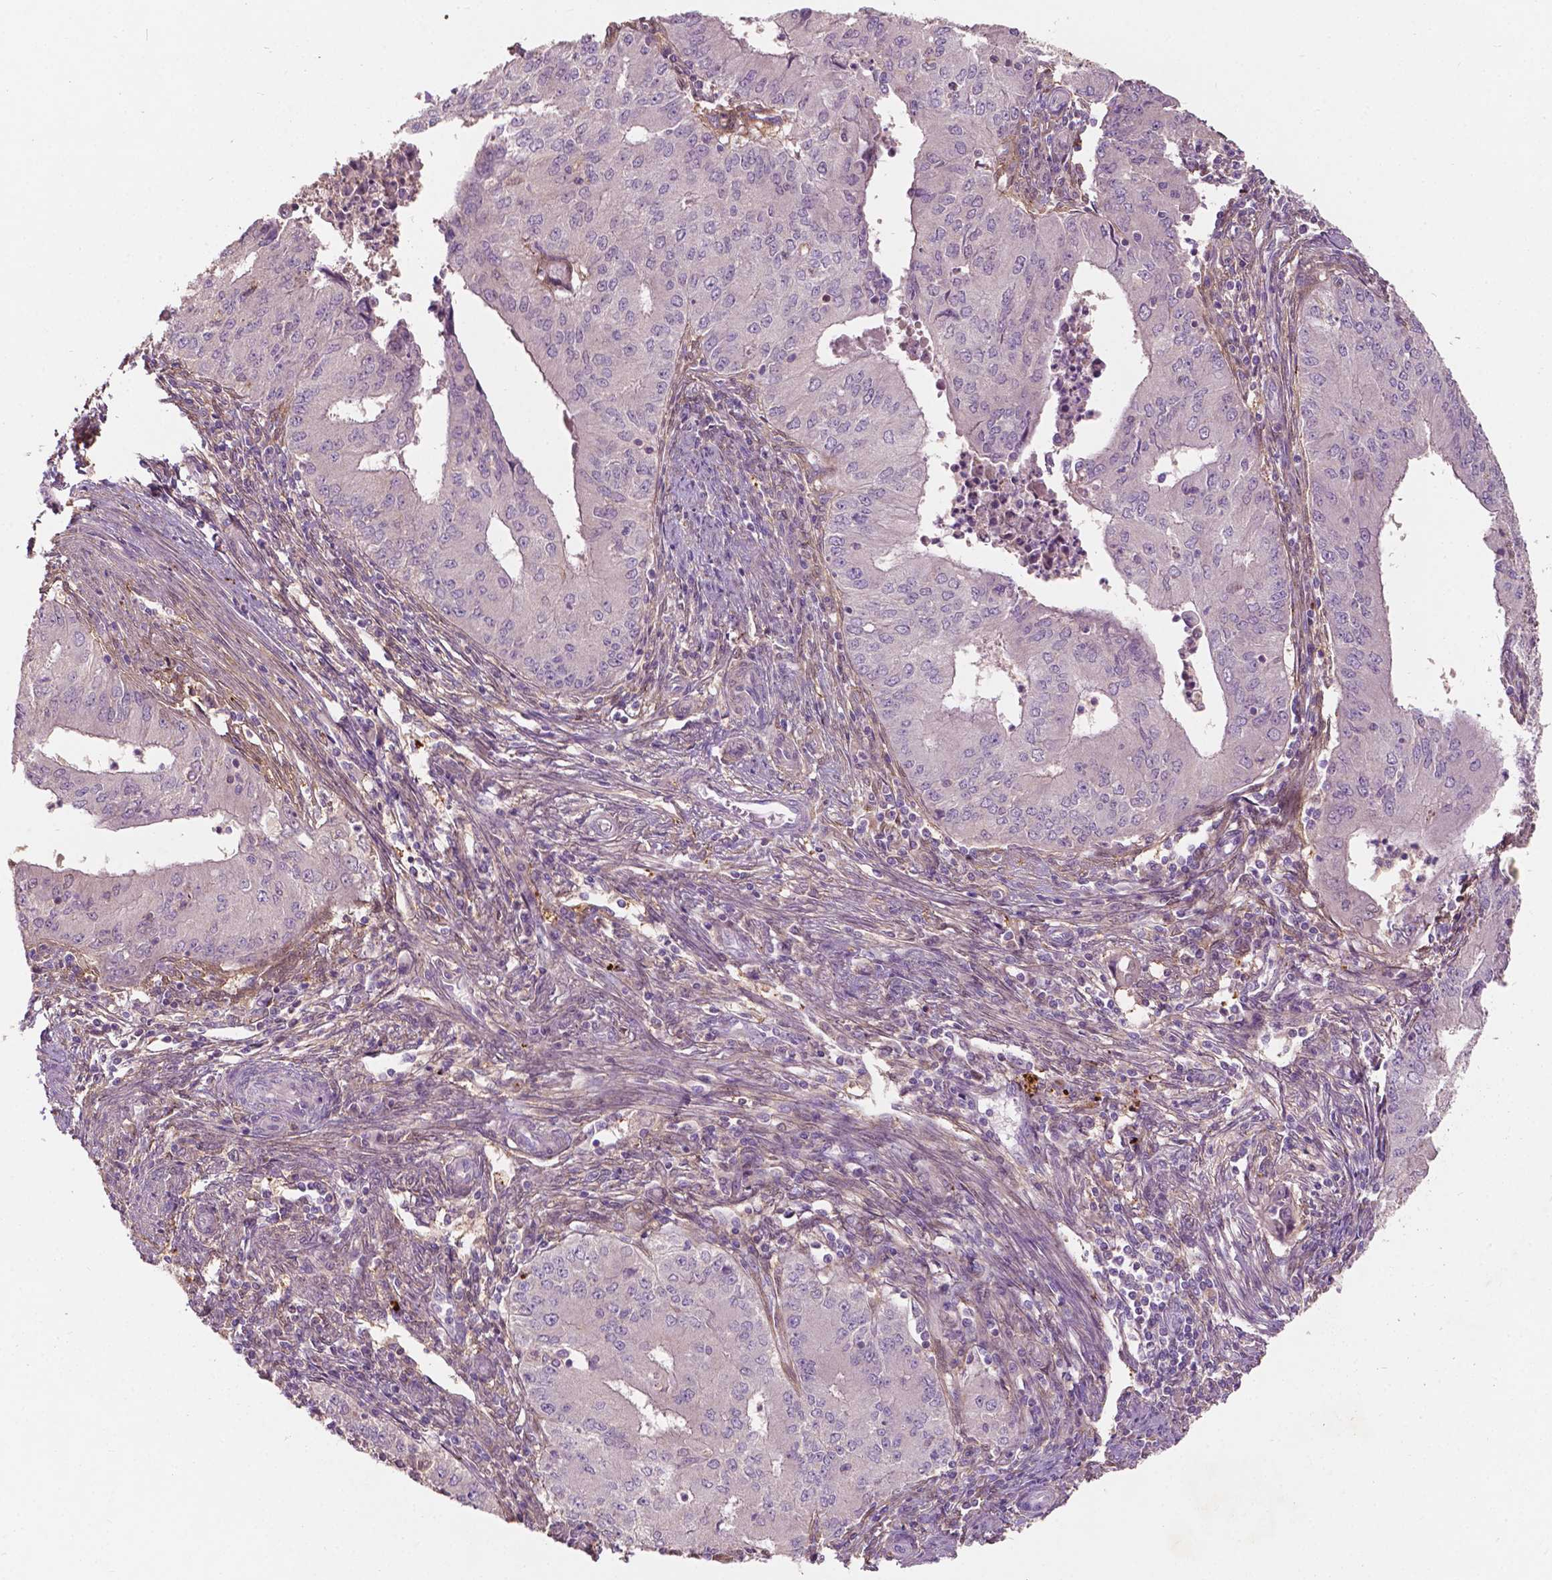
{"staining": {"intensity": "negative", "quantity": "none", "location": "none"}, "tissue": "endometrial cancer", "cell_type": "Tumor cells", "image_type": "cancer", "snomed": [{"axis": "morphology", "description": "Adenocarcinoma, NOS"}, {"axis": "topography", "description": "Endometrium"}], "caption": "Immunohistochemical staining of human endometrial cancer demonstrates no significant expression in tumor cells.", "gene": "GPR37", "patient": {"sex": "female", "age": 50}}